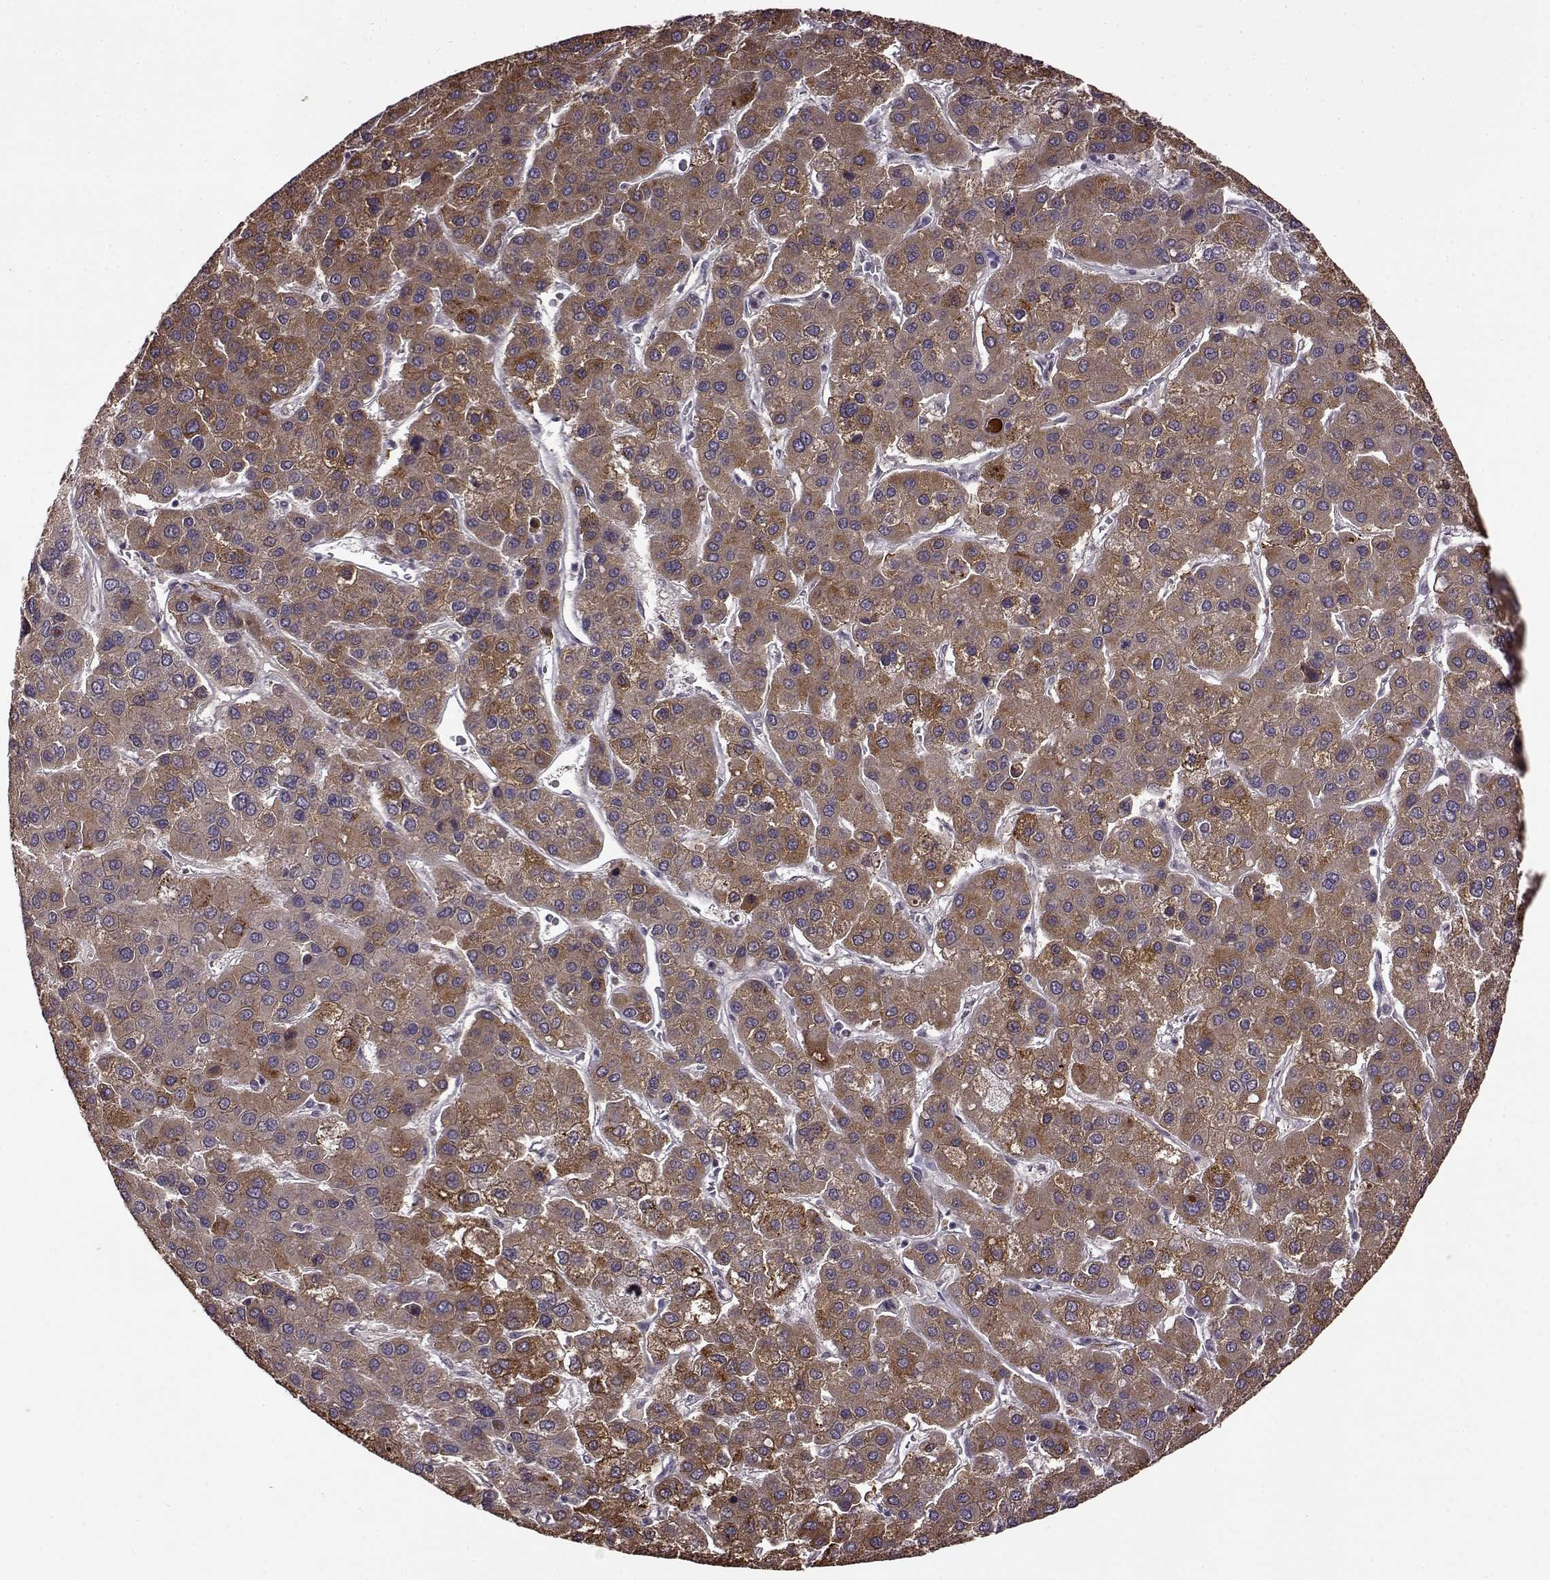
{"staining": {"intensity": "moderate", "quantity": ">75%", "location": "cytoplasmic/membranous"}, "tissue": "liver cancer", "cell_type": "Tumor cells", "image_type": "cancer", "snomed": [{"axis": "morphology", "description": "Carcinoma, Hepatocellular, NOS"}, {"axis": "topography", "description": "Liver"}], "caption": "Liver hepatocellular carcinoma was stained to show a protein in brown. There is medium levels of moderate cytoplasmic/membranous expression in approximately >75% of tumor cells.", "gene": "MAIP1", "patient": {"sex": "female", "age": 41}}